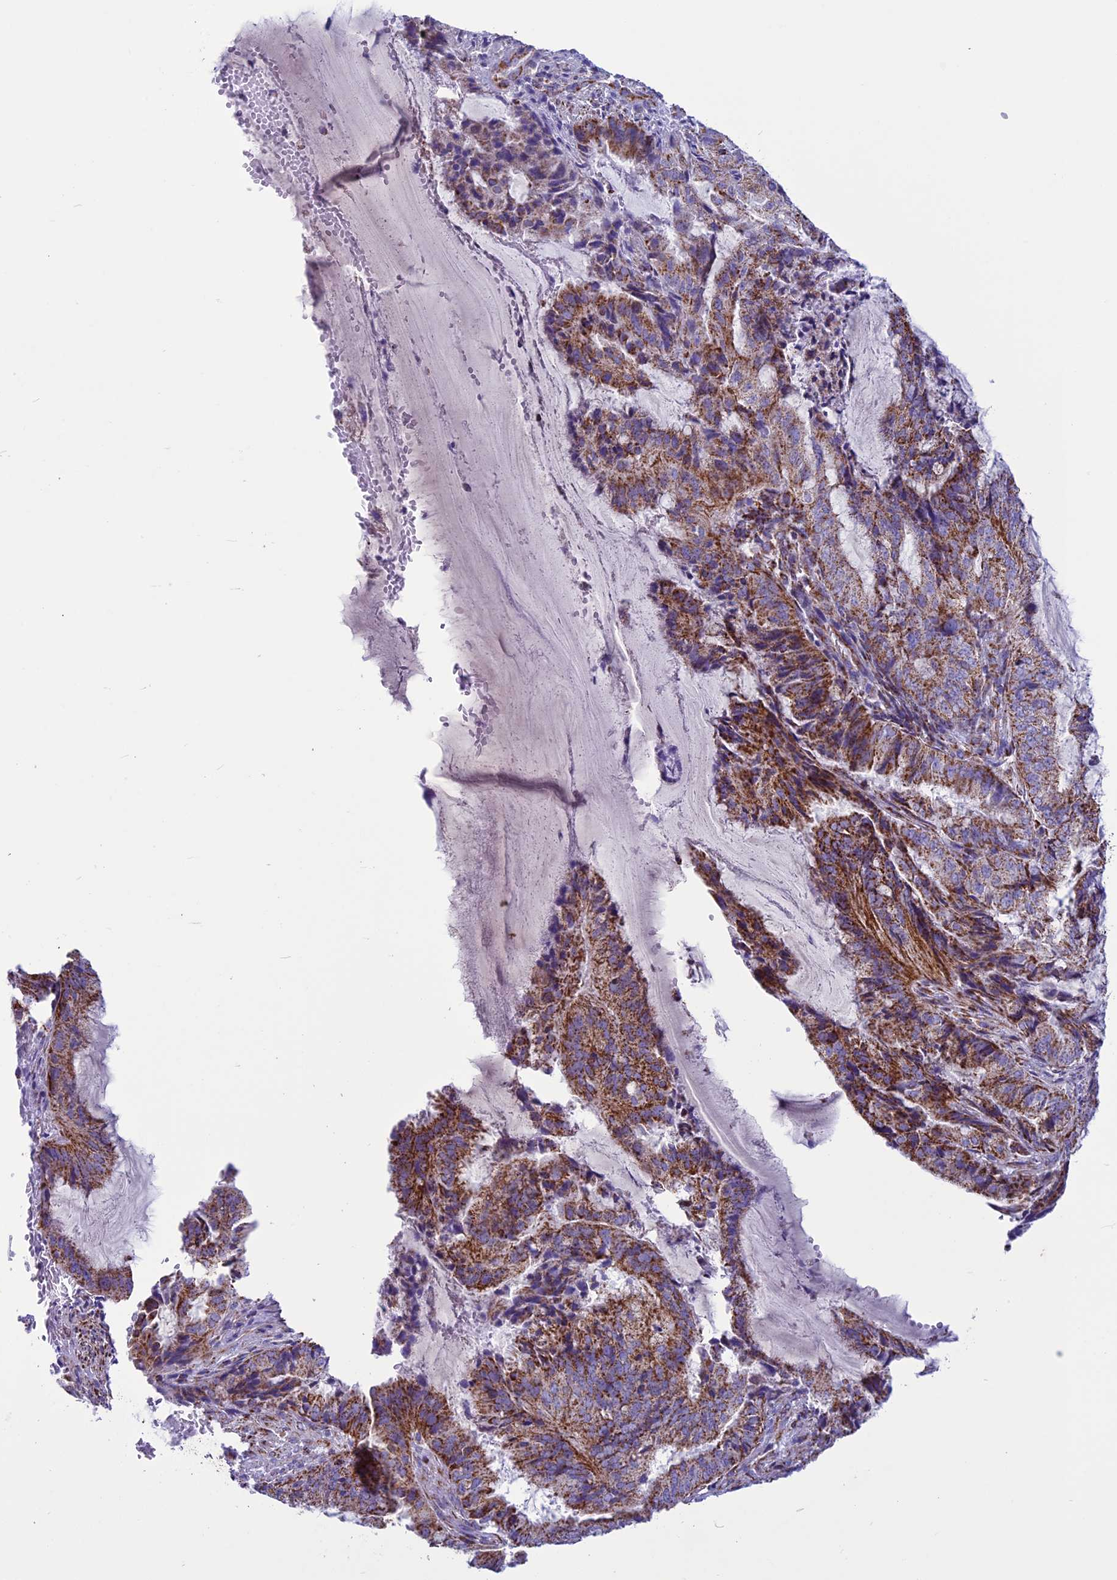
{"staining": {"intensity": "moderate", "quantity": ">75%", "location": "cytoplasmic/membranous"}, "tissue": "endometrial cancer", "cell_type": "Tumor cells", "image_type": "cancer", "snomed": [{"axis": "morphology", "description": "Adenocarcinoma, NOS"}, {"axis": "topography", "description": "Endometrium"}], "caption": "Adenocarcinoma (endometrial) was stained to show a protein in brown. There is medium levels of moderate cytoplasmic/membranous expression in approximately >75% of tumor cells.", "gene": "ICA1L", "patient": {"sex": "female", "age": 51}}